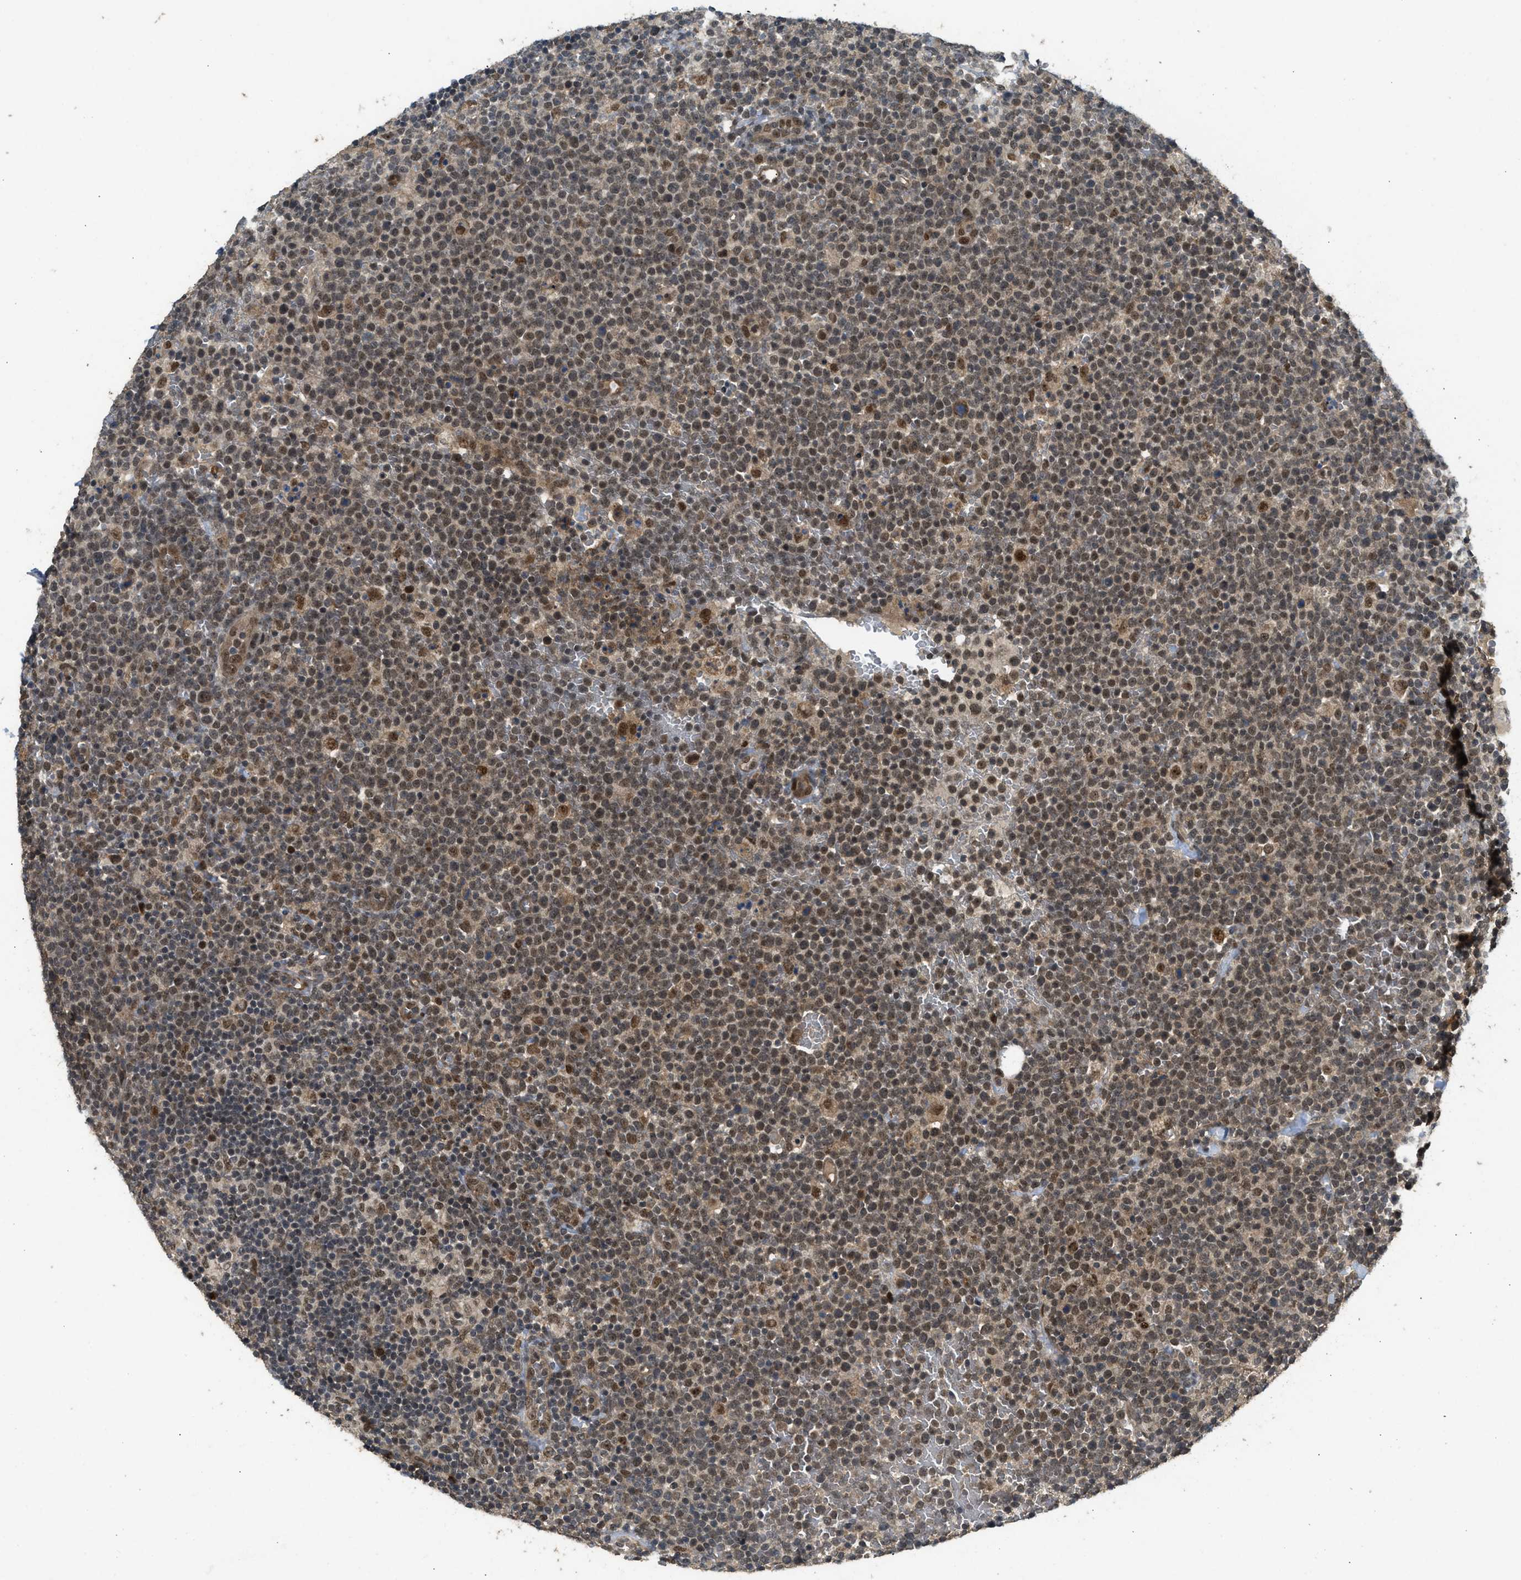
{"staining": {"intensity": "moderate", "quantity": ">75%", "location": "nuclear"}, "tissue": "lymphoma", "cell_type": "Tumor cells", "image_type": "cancer", "snomed": [{"axis": "morphology", "description": "Malignant lymphoma, non-Hodgkin's type, High grade"}, {"axis": "topography", "description": "Lymph node"}], "caption": "This histopathology image displays immunohistochemistry staining of lymphoma, with medium moderate nuclear positivity in approximately >75% of tumor cells.", "gene": "GET1", "patient": {"sex": "male", "age": 61}}